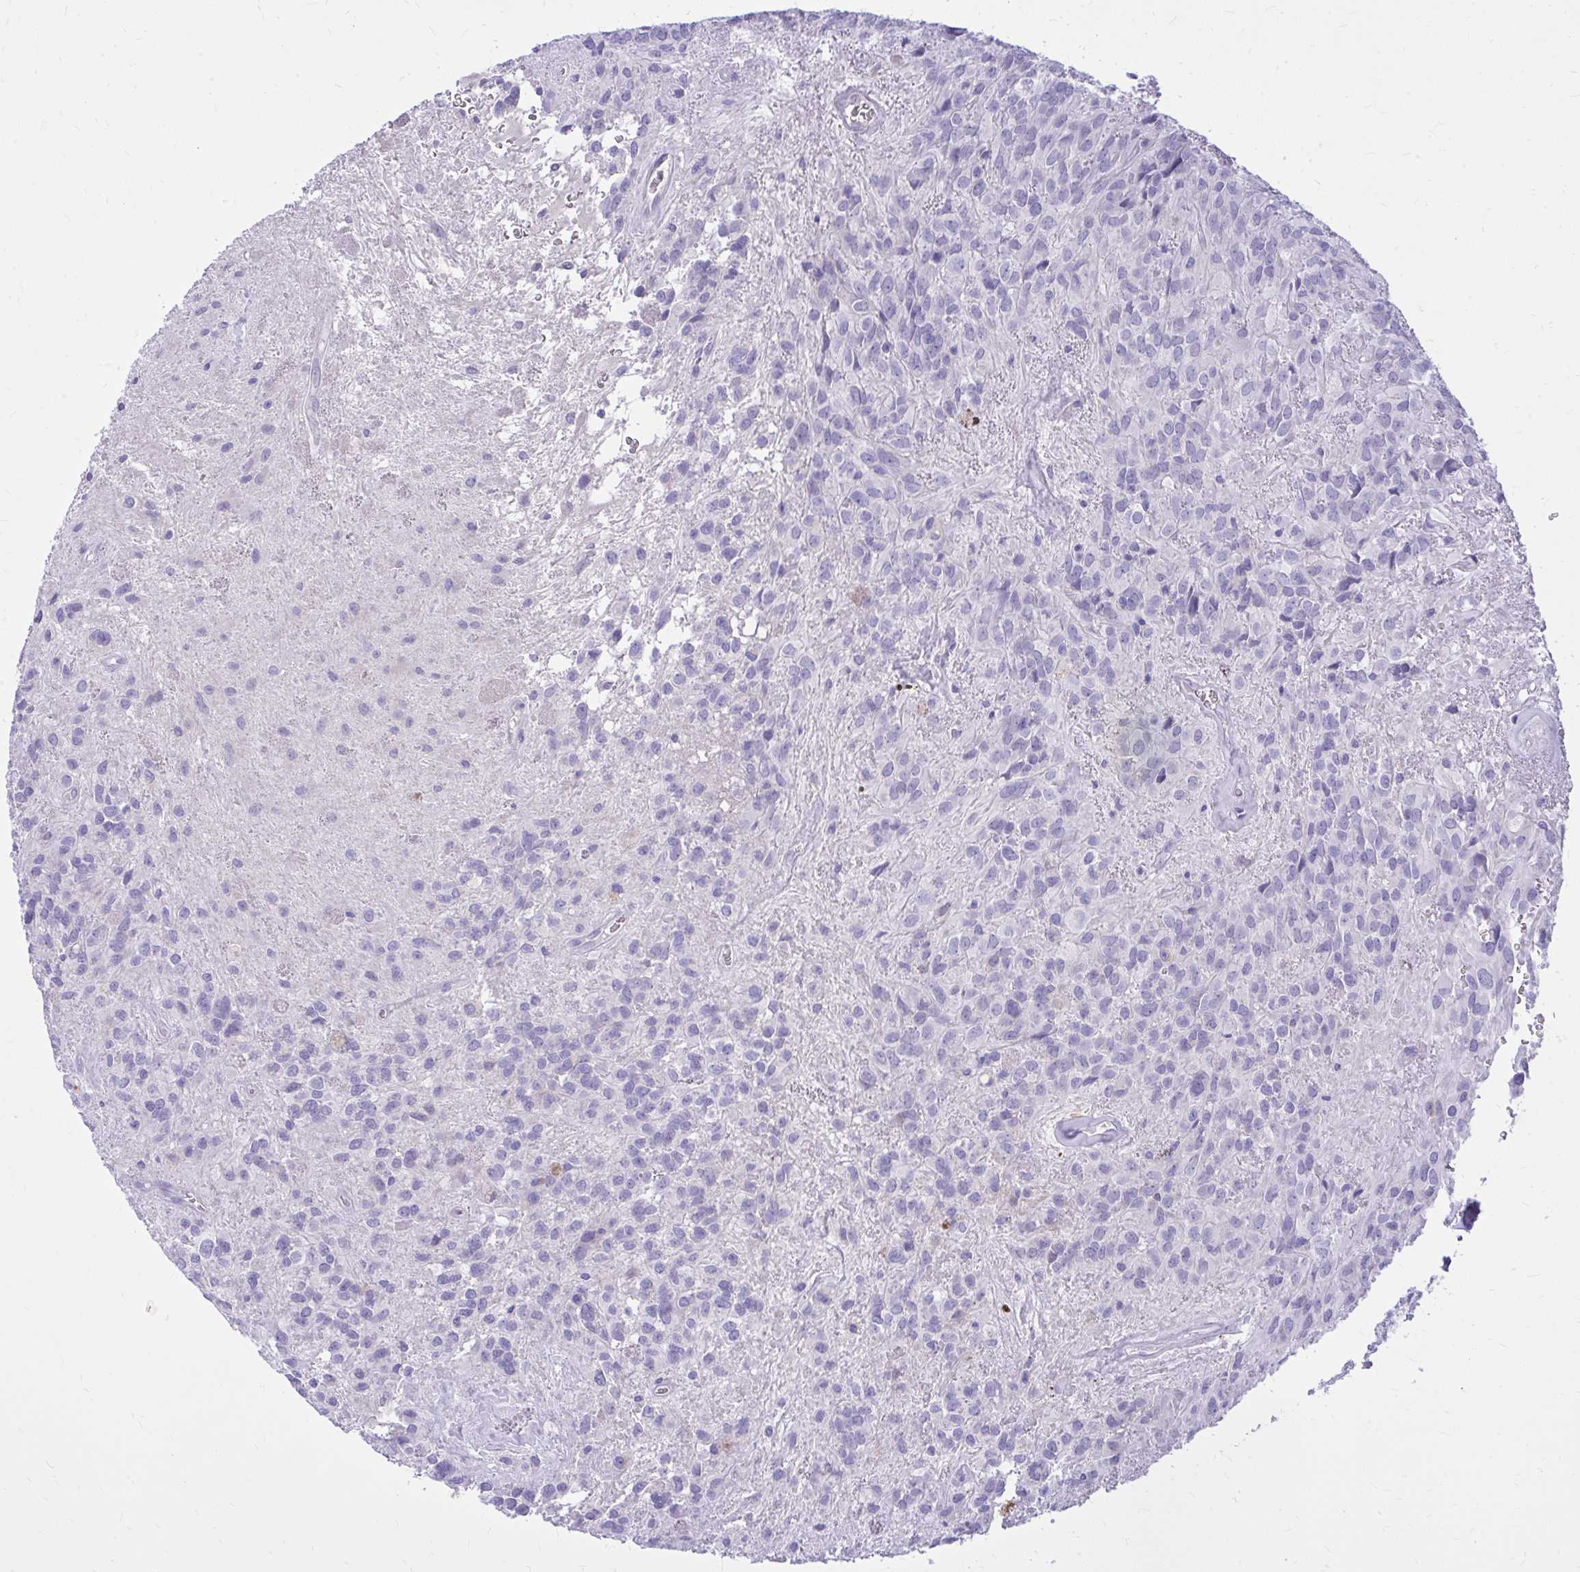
{"staining": {"intensity": "negative", "quantity": "none", "location": "none"}, "tissue": "glioma", "cell_type": "Tumor cells", "image_type": "cancer", "snomed": [{"axis": "morphology", "description": "Glioma, malignant, Low grade"}, {"axis": "topography", "description": "Brain"}], "caption": "This is an immunohistochemistry (IHC) photomicrograph of human malignant glioma (low-grade). There is no staining in tumor cells.", "gene": "NNMT", "patient": {"sex": "male", "age": 56}}